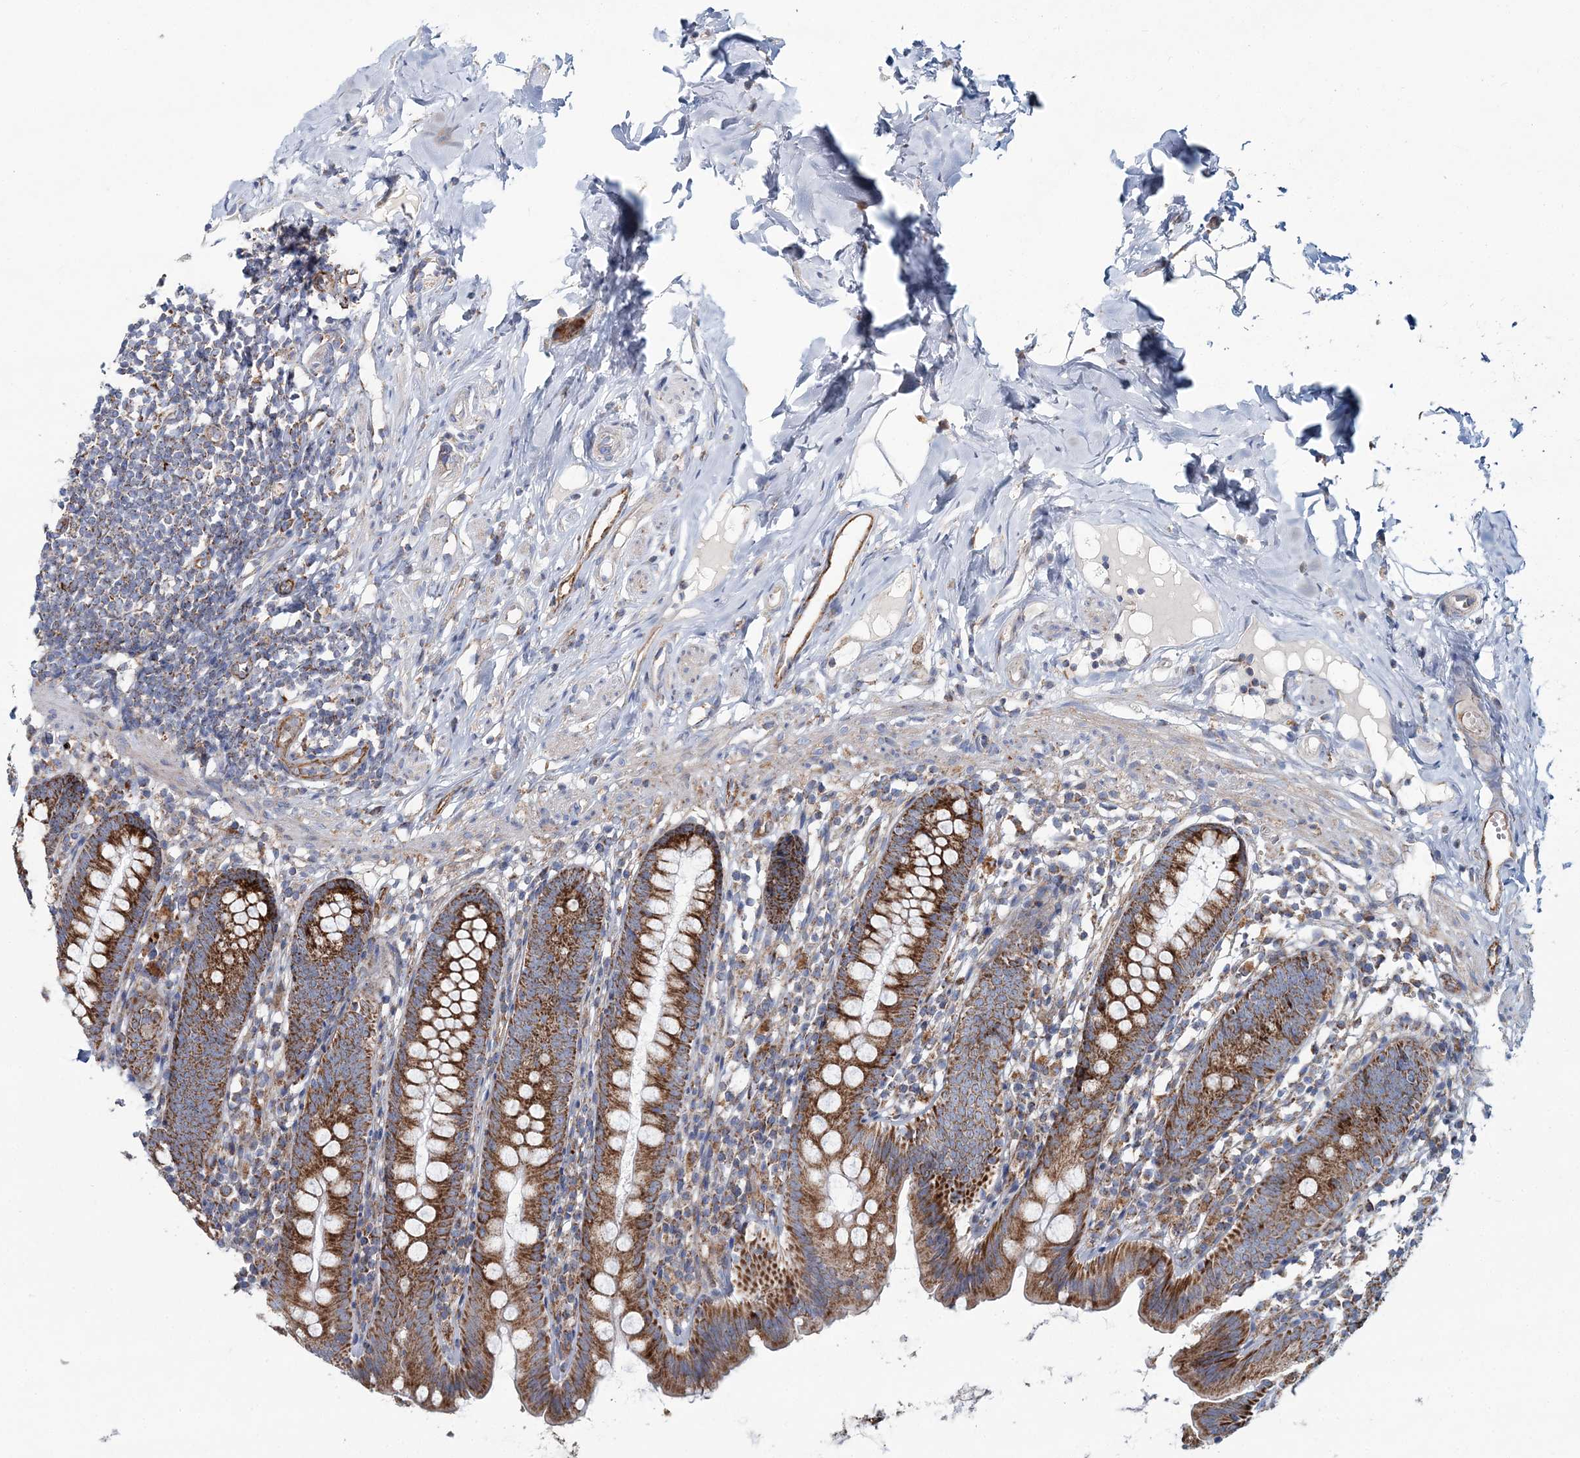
{"staining": {"intensity": "strong", "quantity": ">75%", "location": "cytoplasmic/membranous"}, "tissue": "appendix", "cell_type": "Glandular cells", "image_type": "normal", "snomed": [{"axis": "morphology", "description": "Normal tissue, NOS"}, {"axis": "topography", "description": "Appendix"}], "caption": "Unremarkable appendix exhibits strong cytoplasmic/membranous positivity in about >75% of glandular cells, visualized by immunohistochemistry. (brown staining indicates protein expression, while blue staining denotes nuclei).", "gene": "ARHGAP6", "patient": {"sex": "male", "age": 52}}